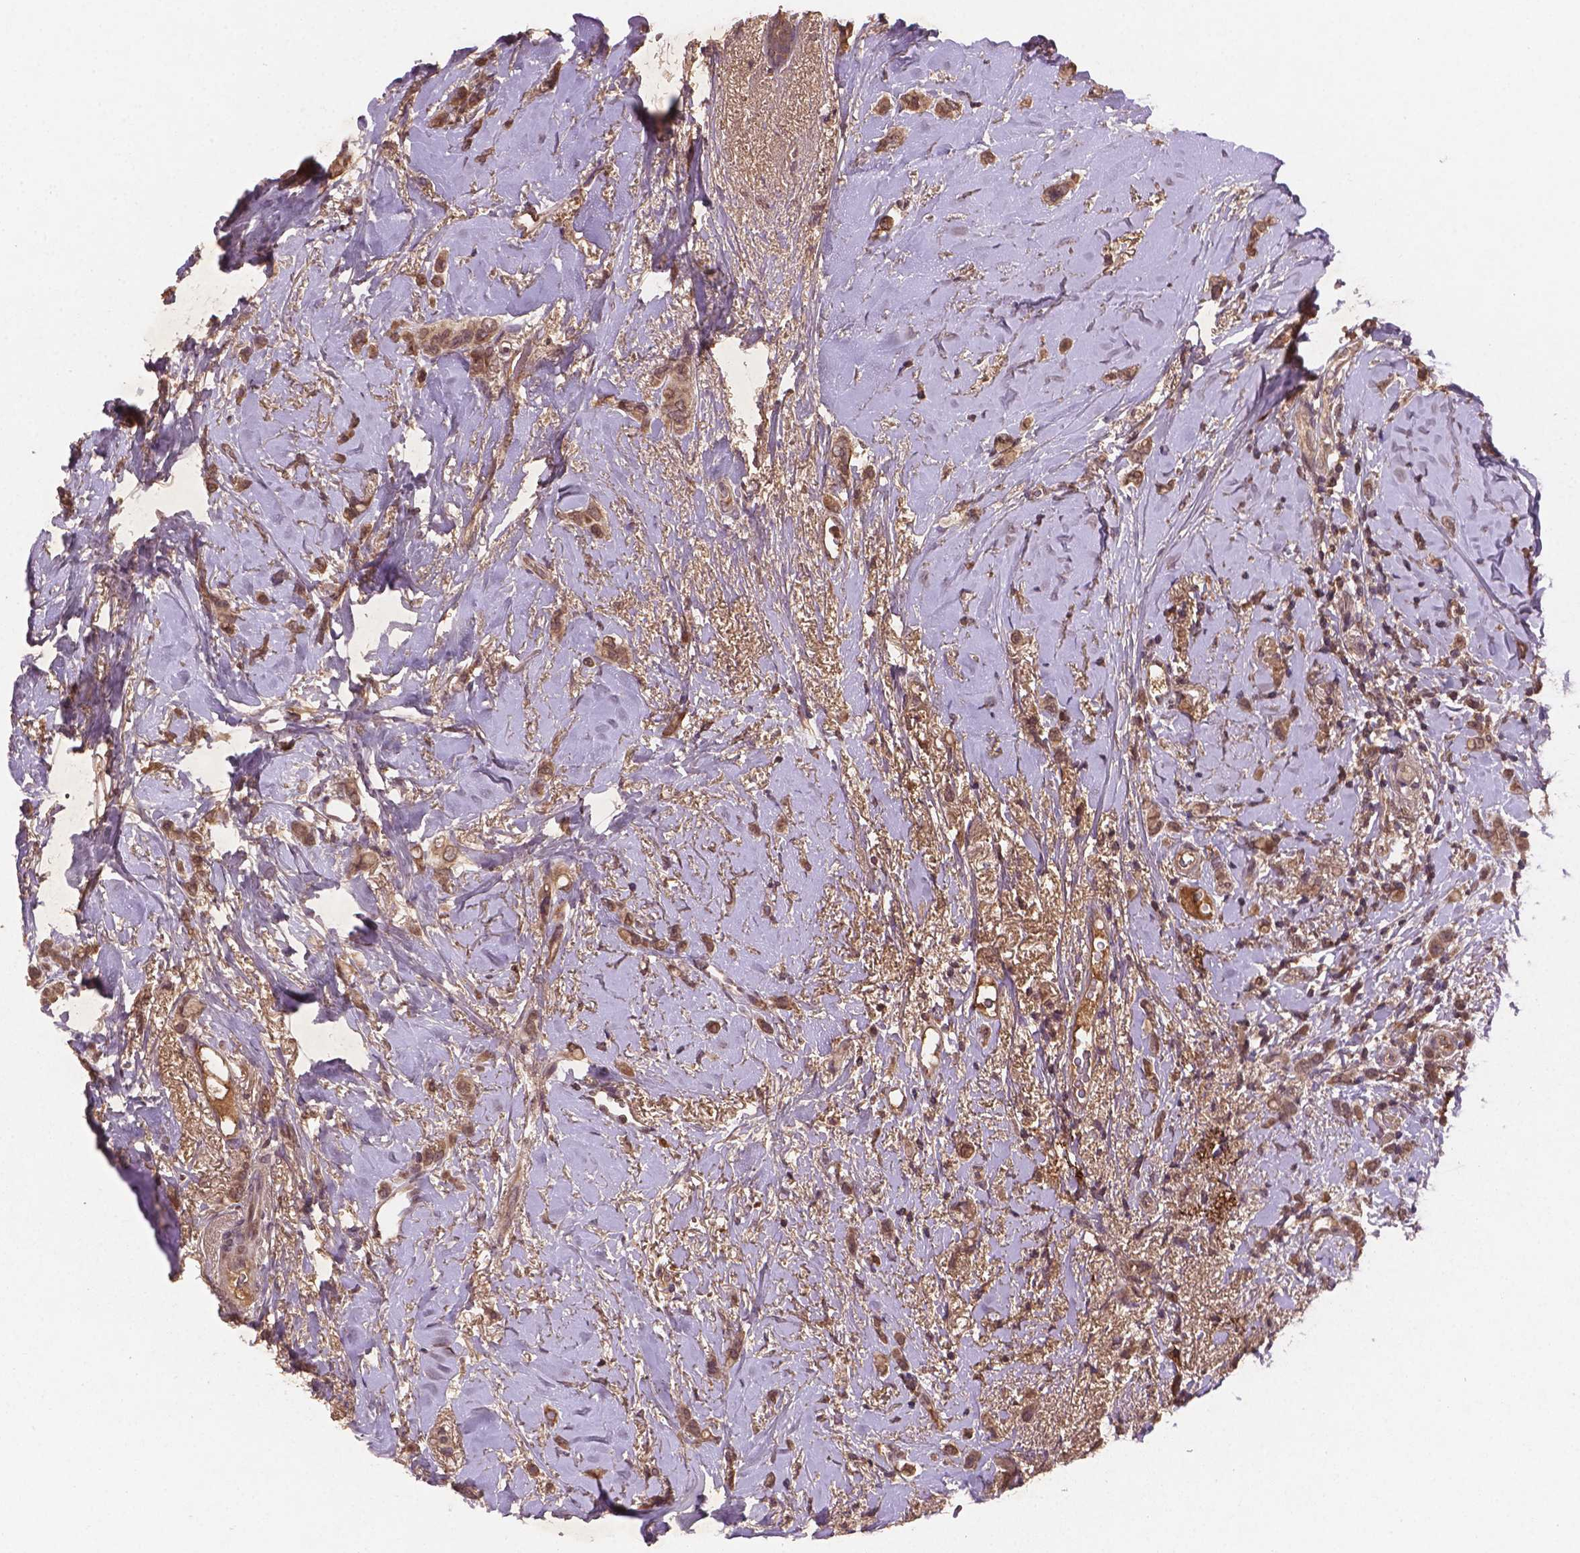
{"staining": {"intensity": "moderate", "quantity": ">75%", "location": "cytoplasmic/membranous,nuclear"}, "tissue": "breast cancer", "cell_type": "Tumor cells", "image_type": "cancer", "snomed": [{"axis": "morphology", "description": "Lobular carcinoma"}, {"axis": "topography", "description": "Breast"}], "caption": "A brown stain labels moderate cytoplasmic/membranous and nuclear positivity of a protein in breast cancer (lobular carcinoma) tumor cells.", "gene": "NIPAL2", "patient": {"sex": "female", "age": 66}}